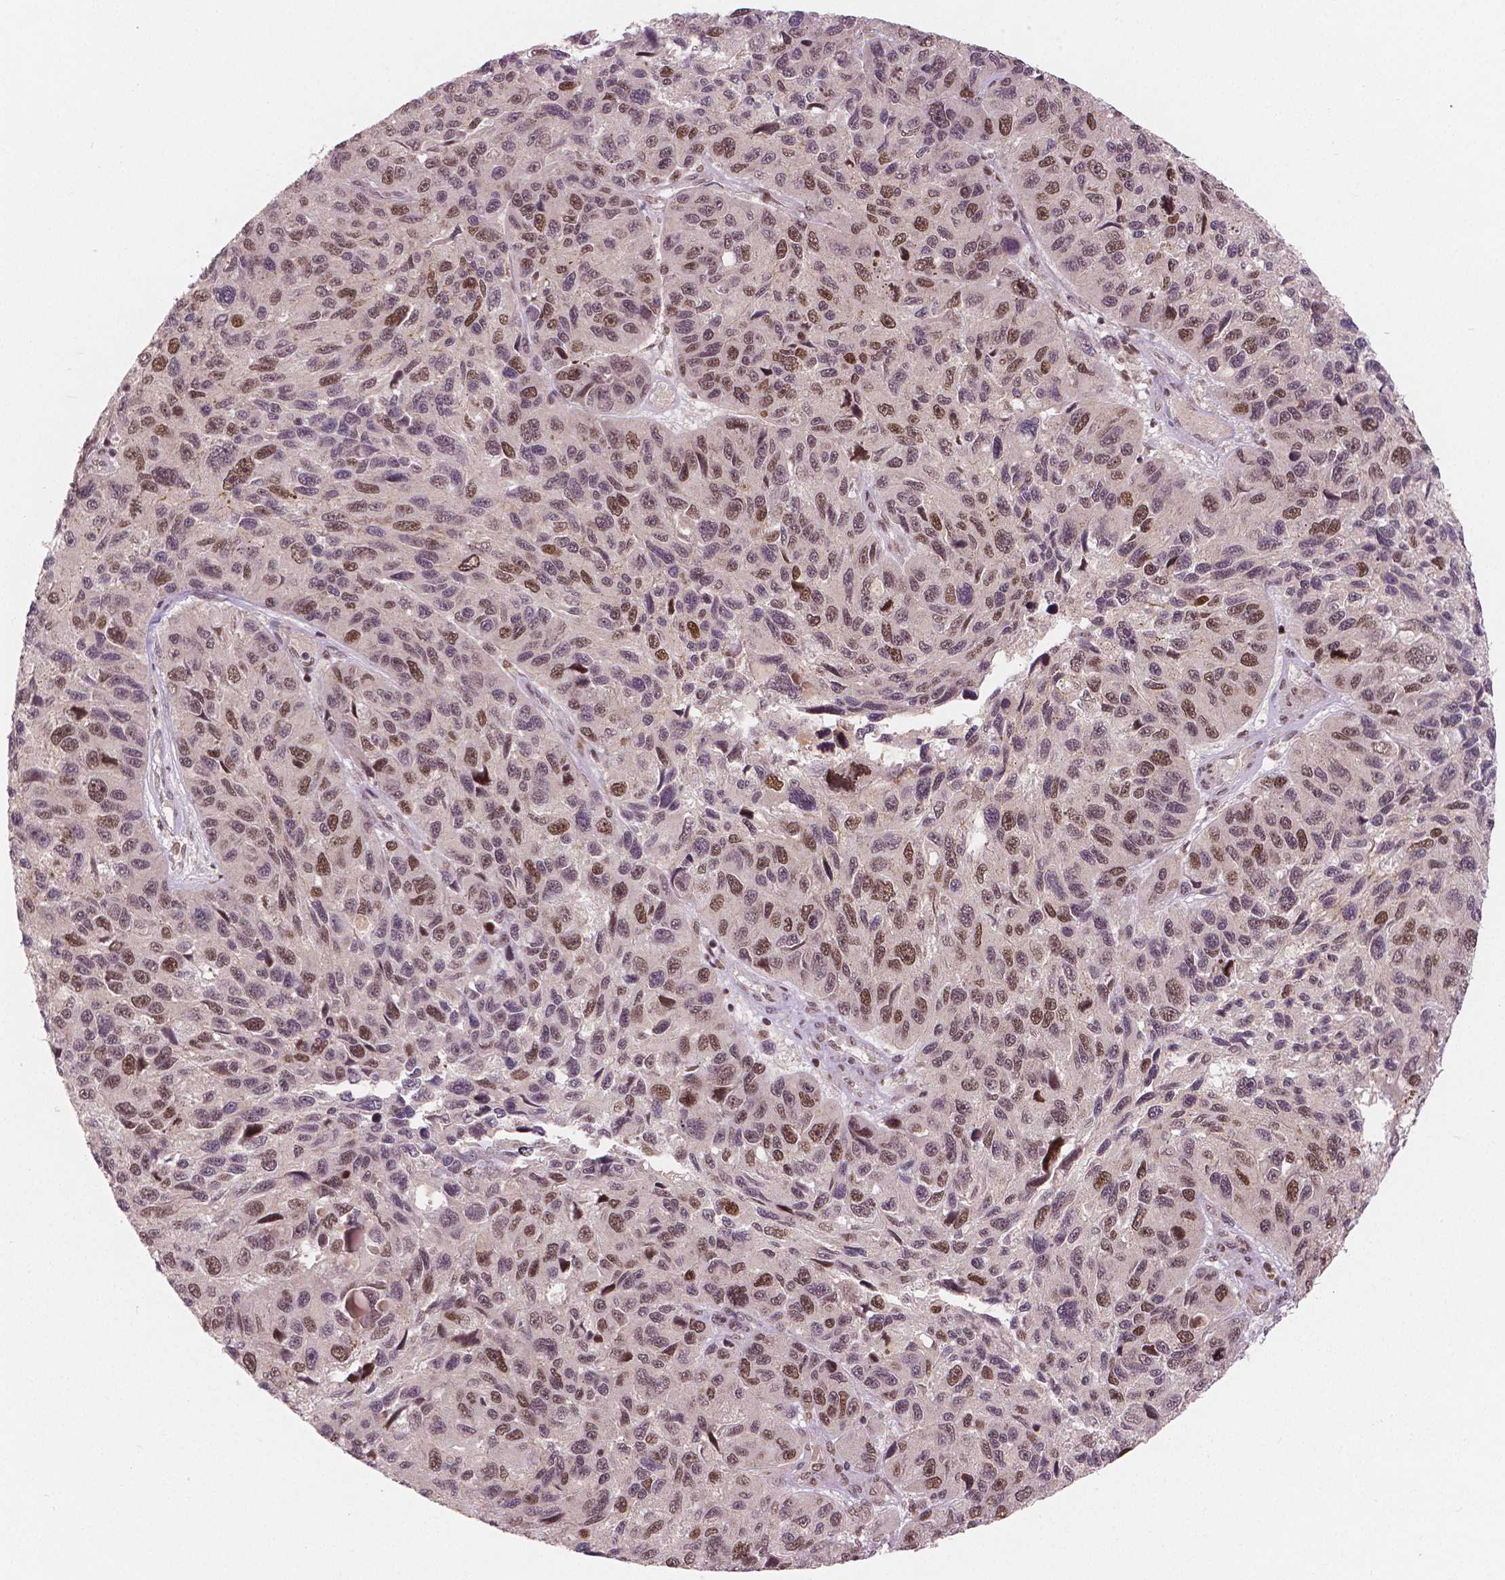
{"staining": {"intensity": "moderate", "quantity": "25%-75%", "location": "nuclear"}, "tissue": "melanoma", "cell_type": "Tumor cells", "image_type": "cancer", "snomed": [{"axis": "morphology", "description": "Malignant melanoma, NOS"}, {"axis": "topography", "description": "Skin"}], "caption": "Melanoma stained with a brown dye shows moderate nuclear positive staining in about 25%-75% of tumor cells.", "gene": "NSD2", "patient": {"sex": "male", "age": 53}}